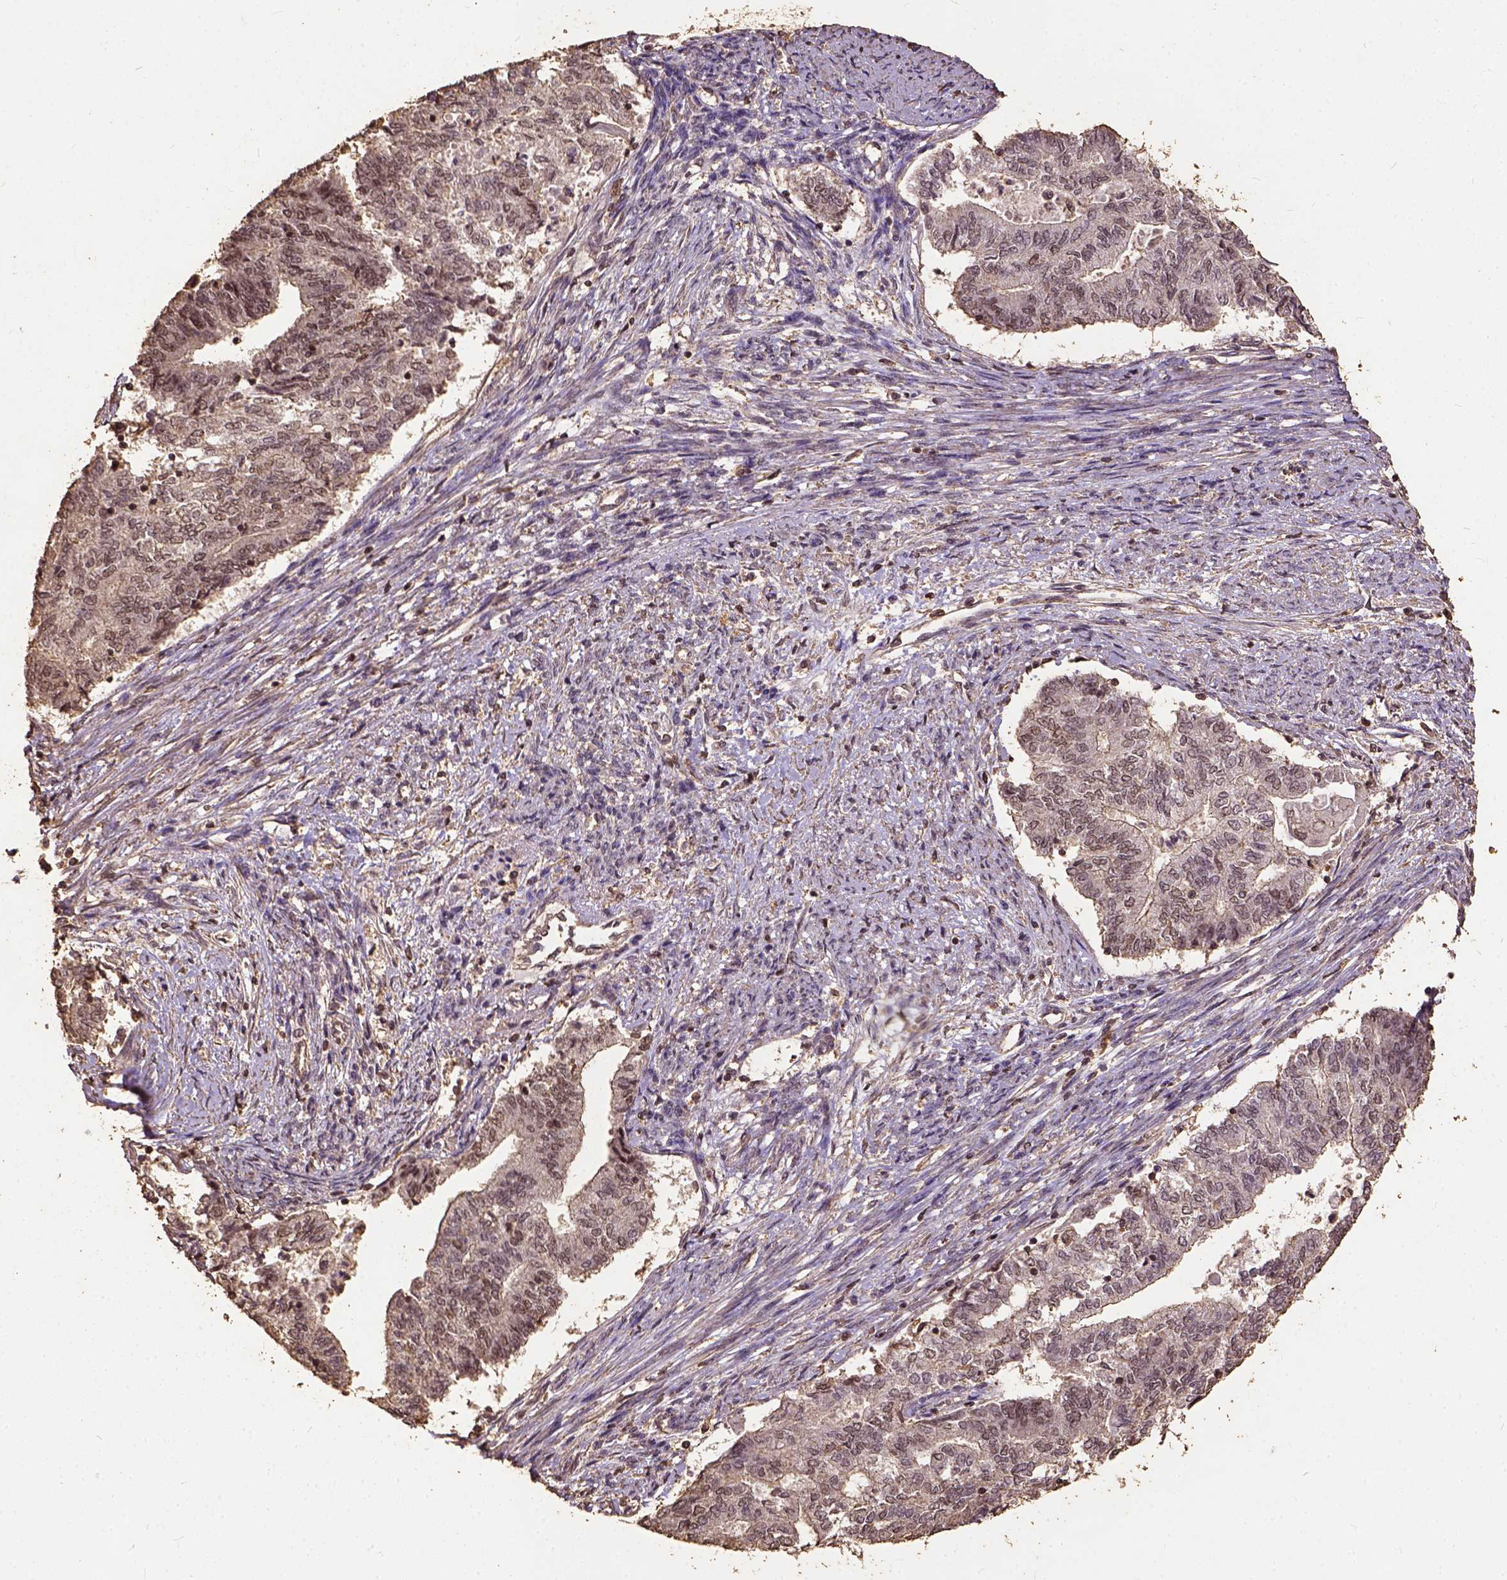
{"staining": {"intensity": "weak", "quantity": "25%-75%", "location": "nuclear"}, "tissue": "endometrial cancer", "cell_type": "Tumor cells", "image_type": "cancer", "snomed": [{"axis": "morphology", "description": "Adenocarcinoma, NOS"}, {"axis": "topography", "description": "Endometrium"}], "caption": "Endometrial cancer (adenocarcinoma) stained for a protein displays weak nuclear positivity in tumor cells.", "gene": "NACC1", "patient": {"sex": "female", "age": 65}}